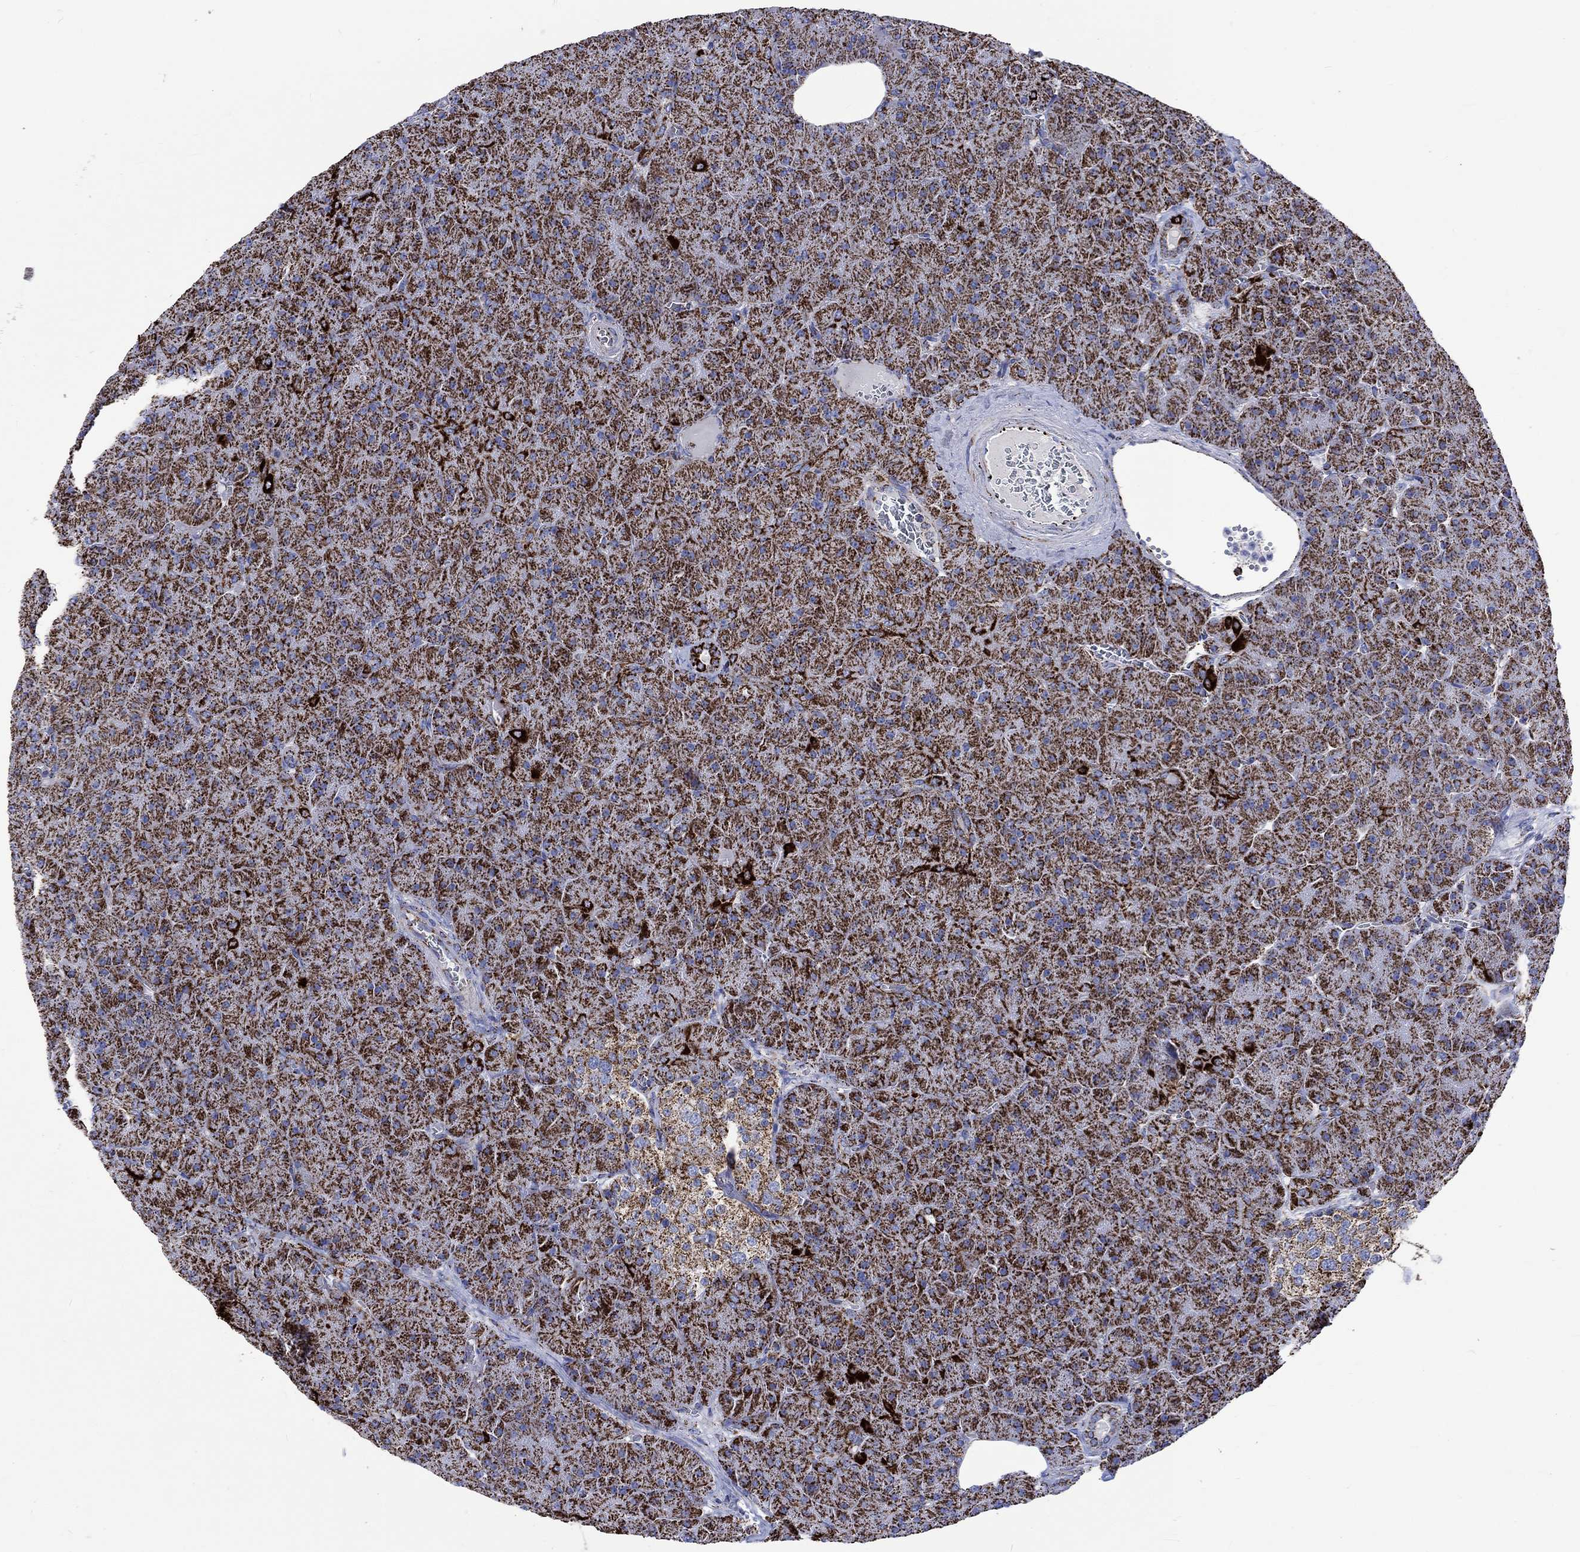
{"staining": {"intensity": "strong", "quantity": ">75%", "location": "cytoplasmic/membranous"}, "tissue": "pancreas", "cell_type": "Exocrine glandular cells", "image_type": "normal", "snomed": [{"axis": "morphology", "description": "Normal tissue, NOS"}, {"axis": "topography", "description": "Pancreas"}], "caption": "Immunohistochemical staining of normal pancreas displays >75% levels of strong cytoplasmic/membranous protein staining in approximately >75% of exocrine glandular cells. The protein is shown in brown color, while the nuclei are stained blue.", "gene": "RCE1", "patient": {"sex": "male", "age": 61}}